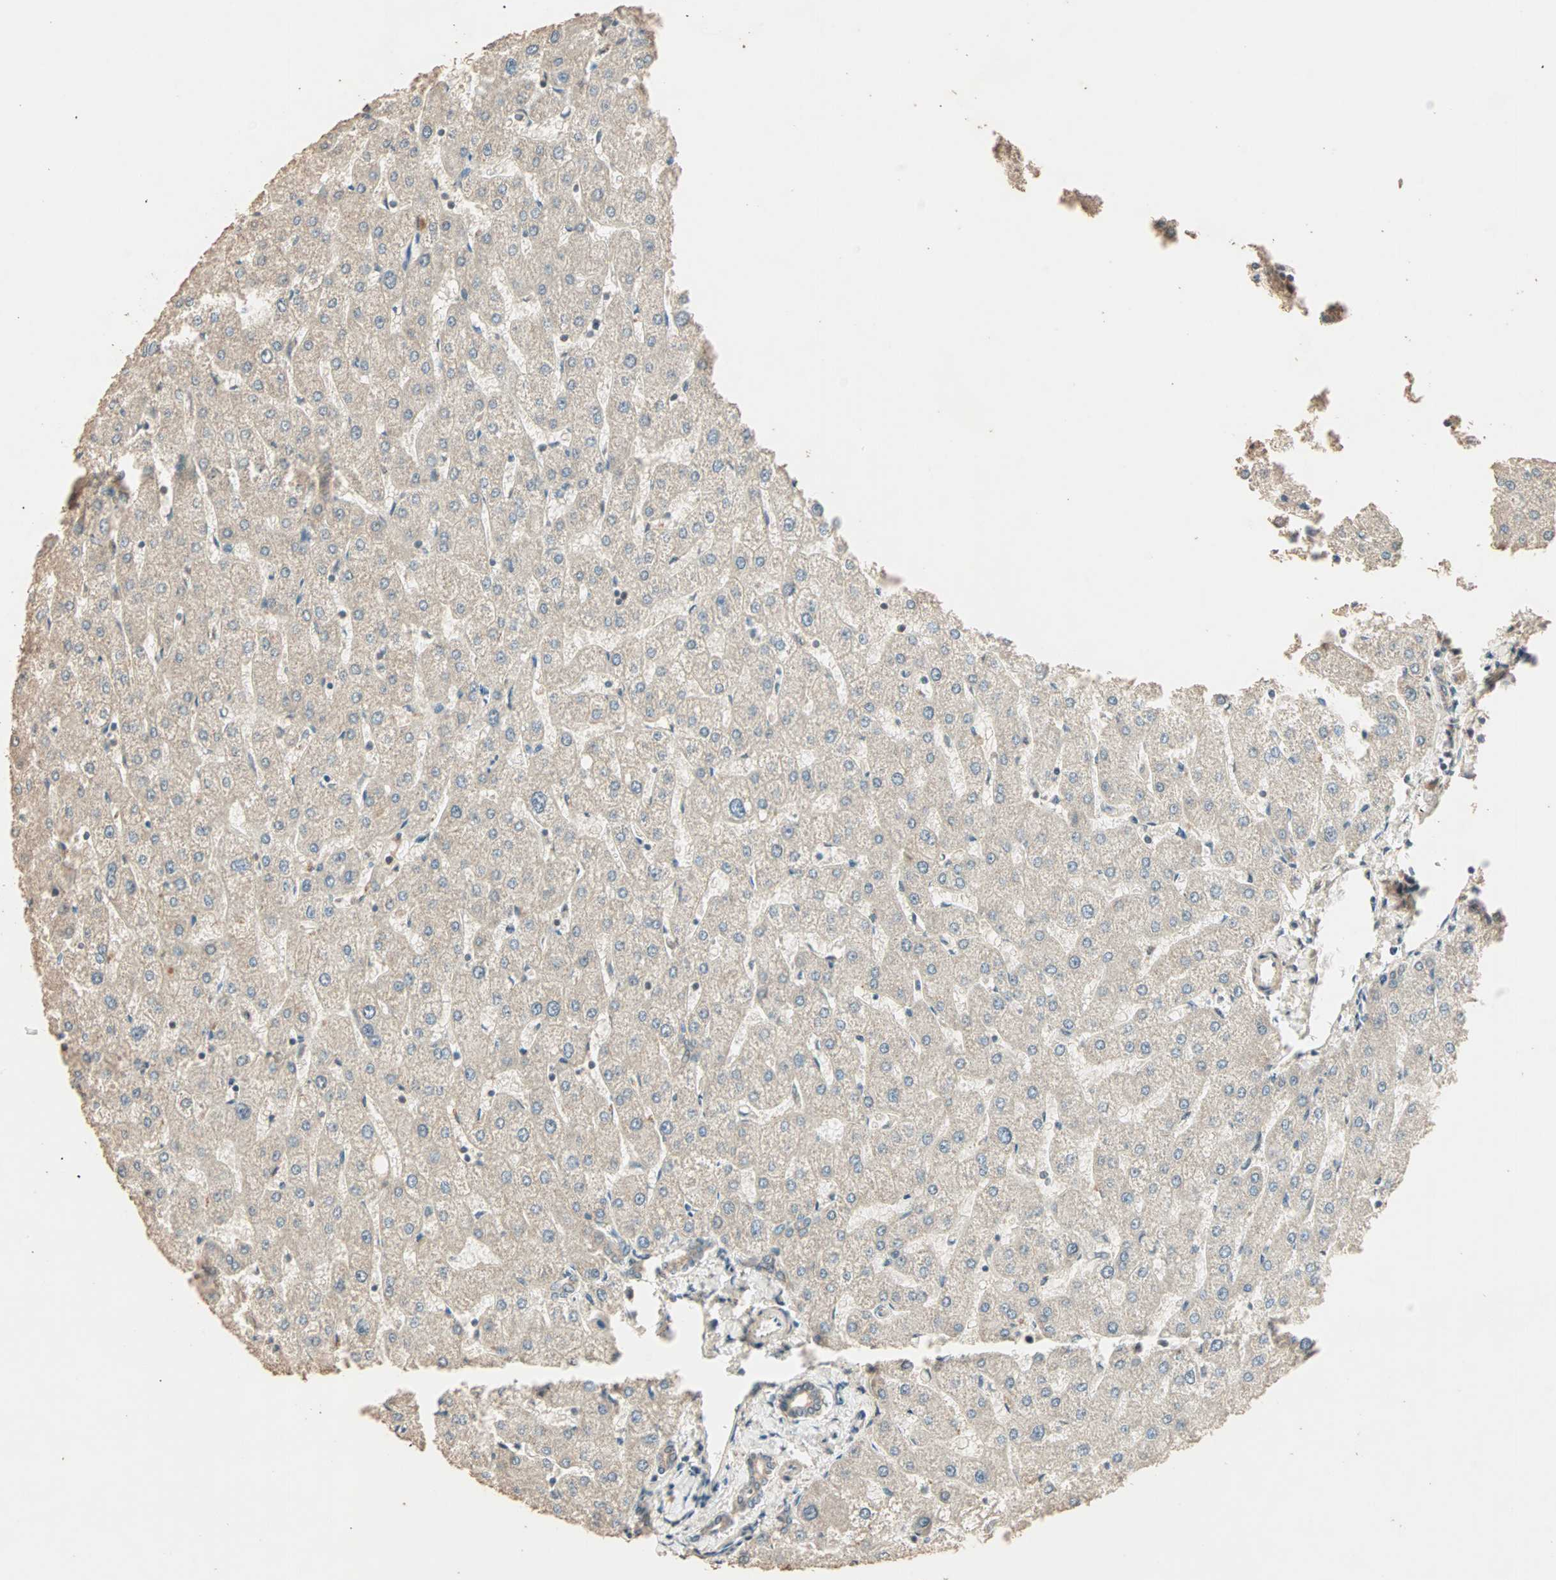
{"staining": {"intensity": "weak", "quantity": ">75%", "location": "cytoplasmic/membranous"}, "tissue": "liver", "cell_type": "Cholangiocytes", "image_type": "normal", "snomed": [{"axis": "morphology", "description": "Normal tissue, NOS"}, {"axis": "topography", "description": "Liver"}], "caption": "Unremarkable liver exhibits weak cytoplasmic/membranous expression in approximately >75% of cholangiocytes, visualized by immunohistochemistry.", "gene": "ZBTB33", "patient": {"sex": "male", "age": 67}}